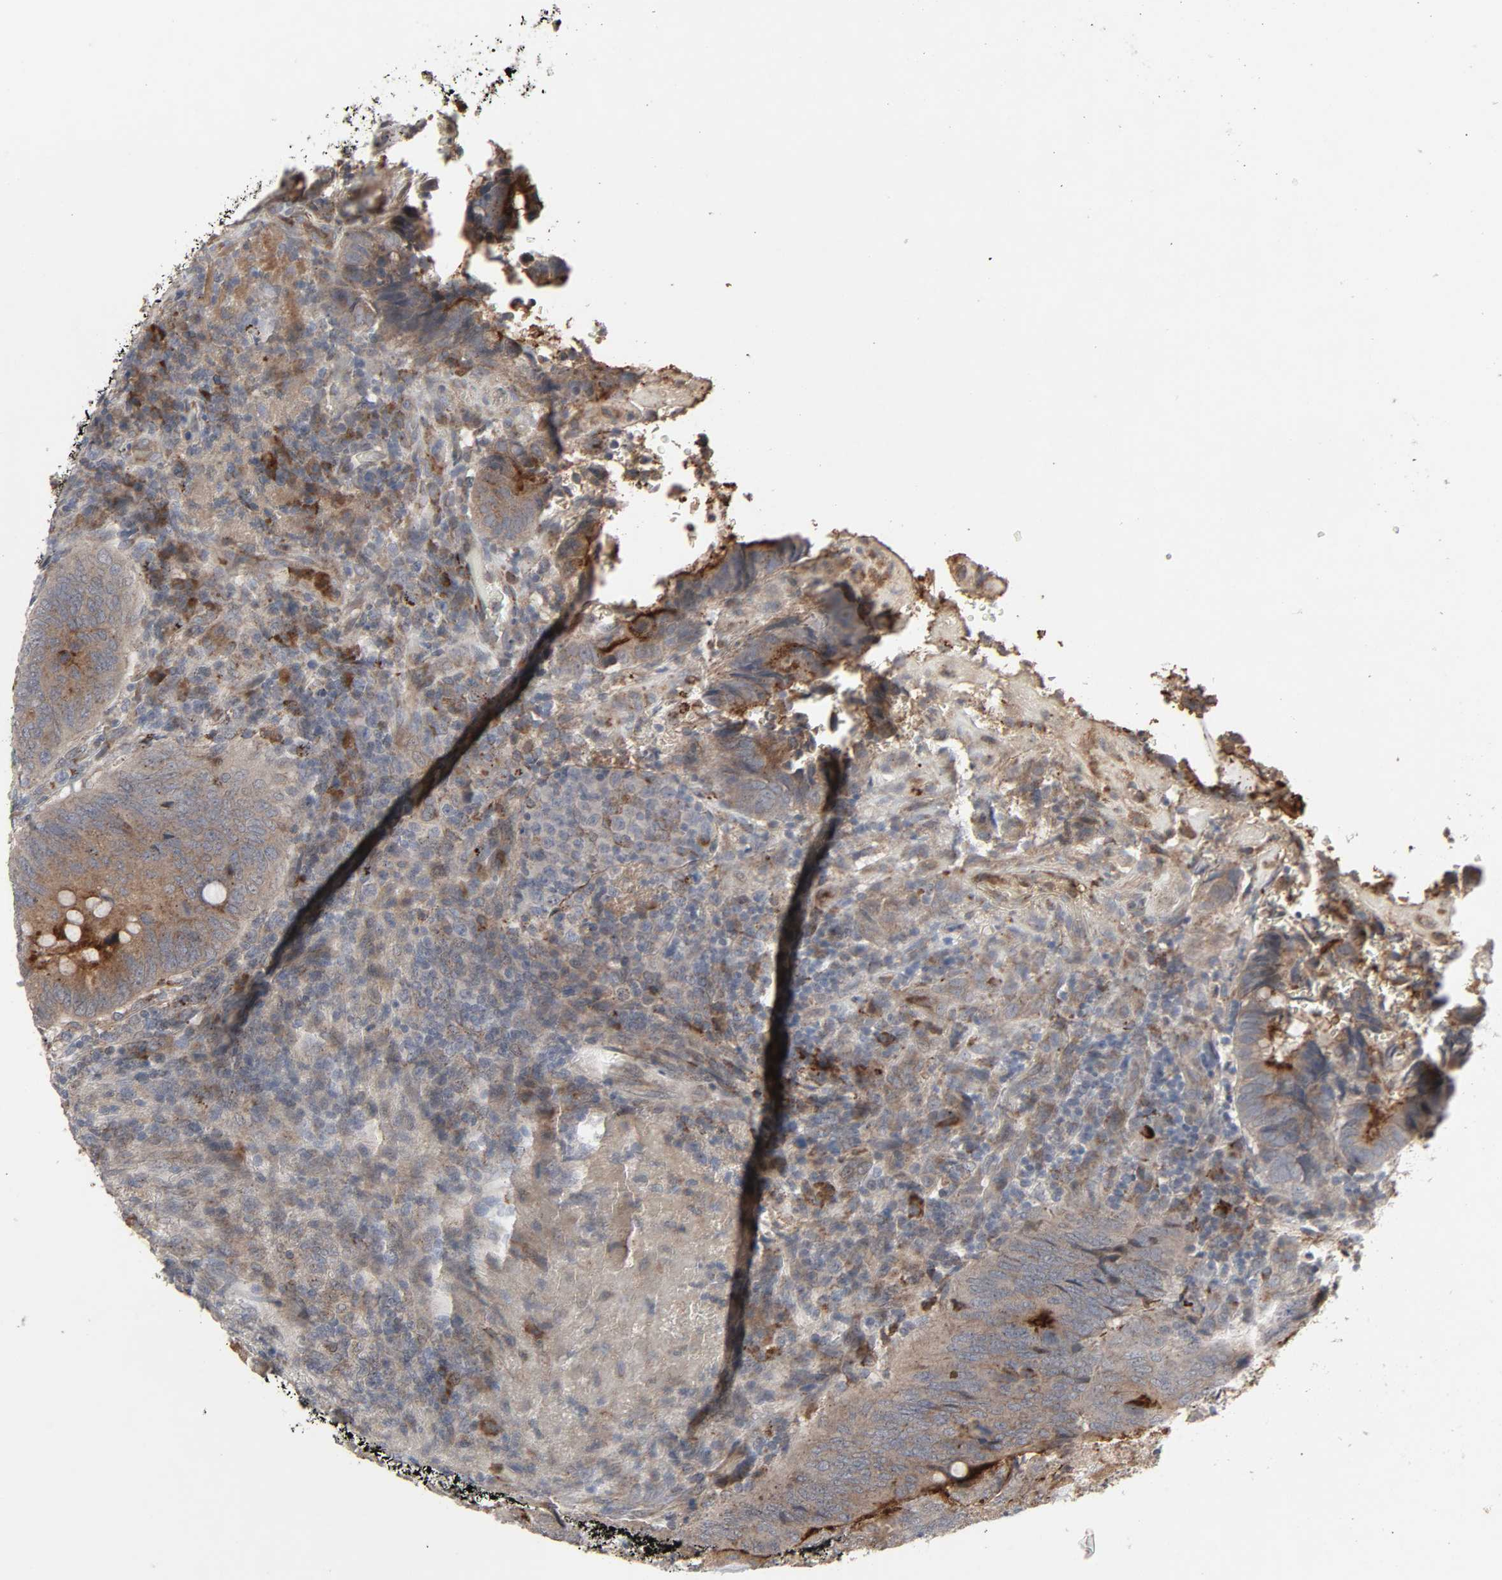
{"staining": {"intensity": "strong", "quantity": ">75%", "location": "cytoplasmic/membranous"}, "tissue": "colorectal cancer", "cell_type": "Tumor cells", "image_type": "cancer", "snomed": [{"axis": "morphology", "description": "Normal tissue, NOS"}, {"axis": "morphology", "description": "Adenocarcinoma, NOS"}, {"axis": "topography", "description": "Rectum"}, {"axis": "topography", "description": "Peripheral nerve tissue"}], "caption": "Tumor cells demonstrate high levels of strong cytoplasmic/membranous staining in approximately >75% of cells in colorectal cancer (adenocarcinoma). (brown staining indicates protein expression, while blue staining denotes nuclei).", "gene": "ADCY4", "patient": {"sex": "male", "age": 92}}